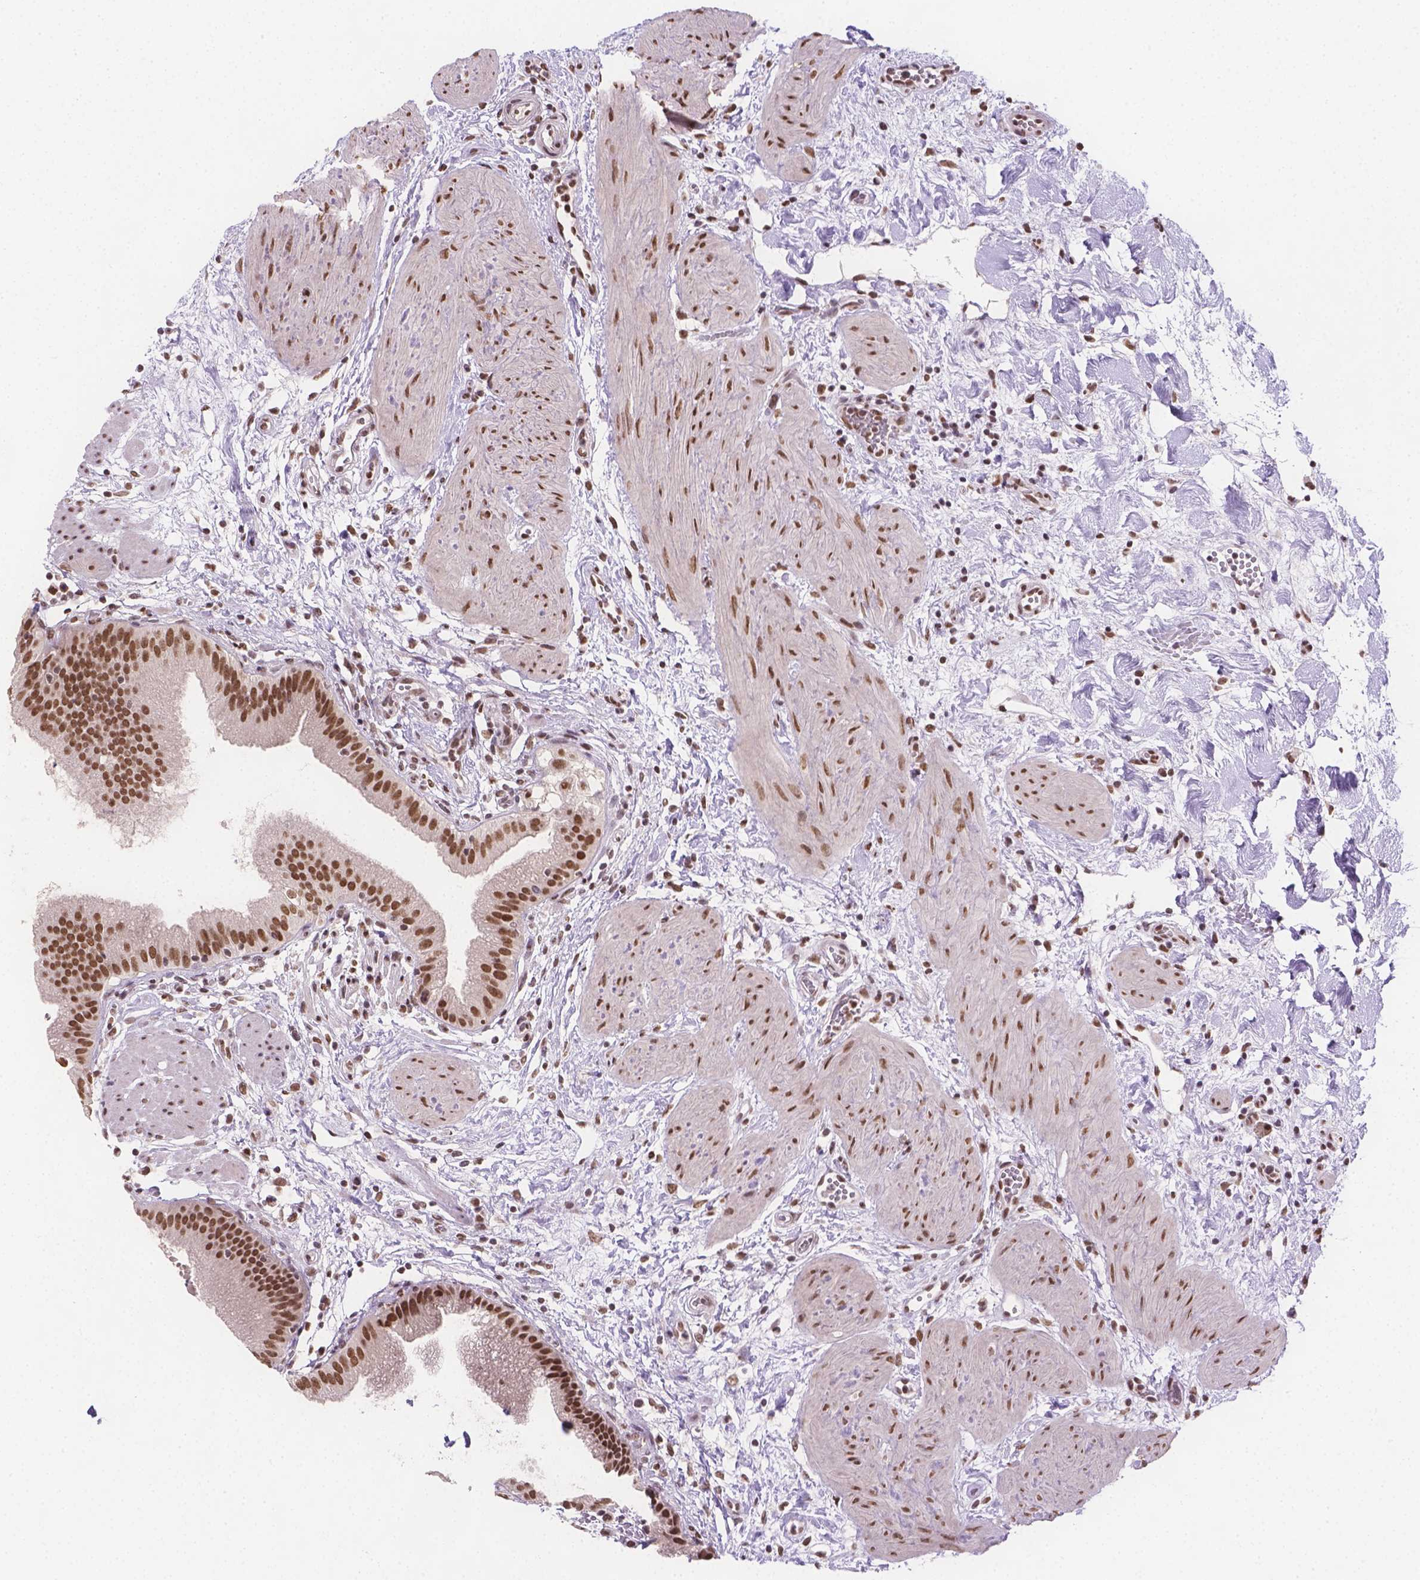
{"staining": {"intensity": "strong", "quantity": ">75%", "location": "nuclear"}, "tissue": "gallbladder", "cell_type": "Glandular cells", "image_type": "normal", "snomed": [{"axis": "morphology", "description": "Normal tissue, NOS"}, {"axis": "topography", "description": "Gallbladder"}], "caption": "High-magnification brightfield microscopy of benign gallbladder stained with DAB (3,3'-diaminobenzidine) (brown) and counterstained with hematoxylin (blue). glandular cells exhibit strong nuclear positivity is seen in approximately>75% of cells. The staining was performed using DAB to visualize the protein expression in brown, while the nuclei were stained in blue with hematoxylin (Magnification: 20x).", "gene": "FANCE", "patient": {"sex": "female", "age": 65}}